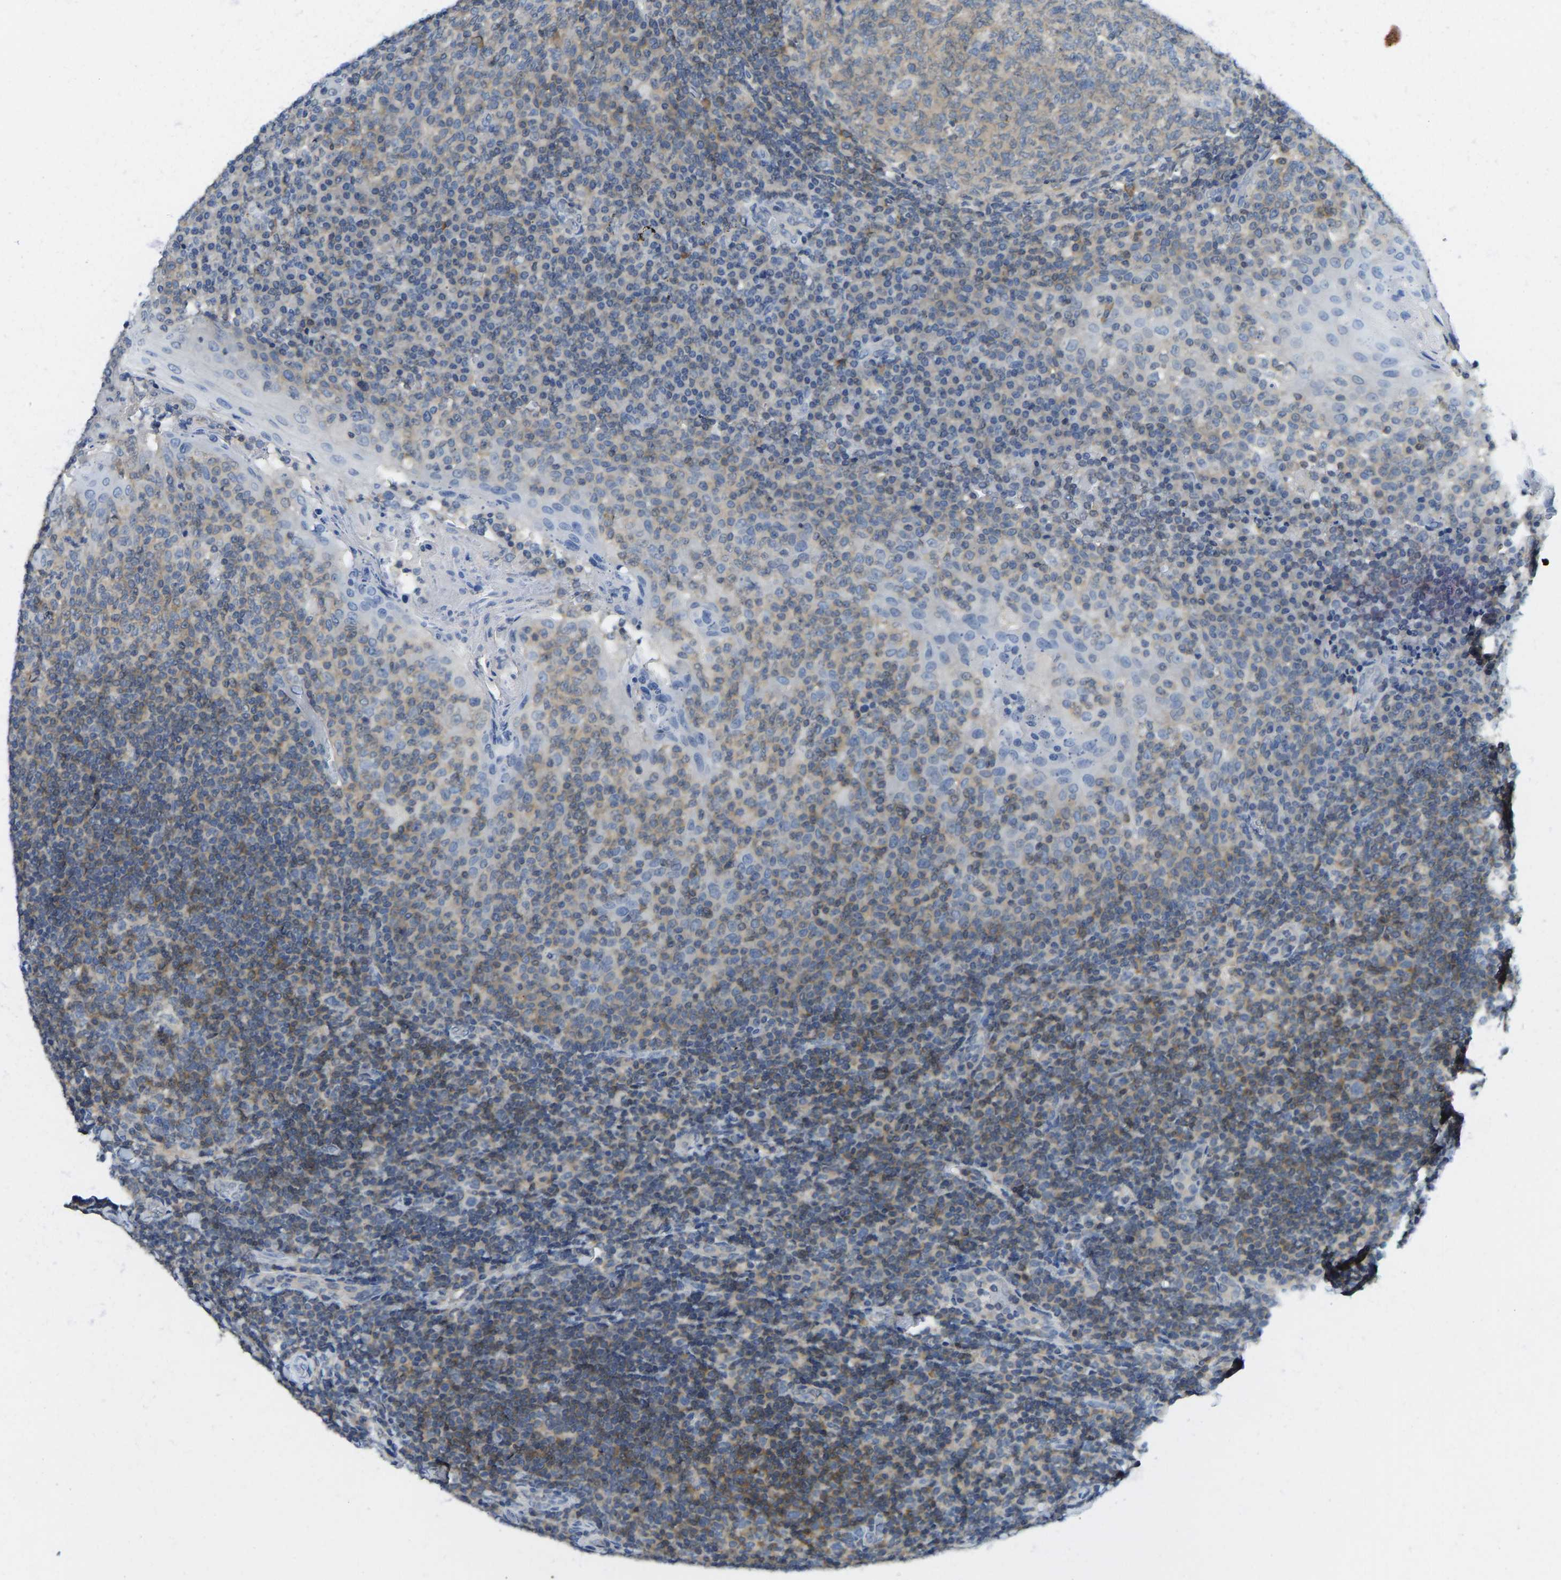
{"staining": {"intensity": "moderate", "quantity": "25%-75%", "location": "cytoplasmic/membranous"}, "tissue": "tonsil", "cell_type": "Germinal center cells", "image_type": "normal", "snomed": [{"axis": "morphology", "description": "Normal tissue, NOS"}, {"axis": "topography", "description": "Tonsil"}], "caption": "This is a micrograph of IHC staining of benign tonsil, which shows moderate staining in the cytoplasmic/membranous of germinal center cells.", "gene": "NDRG3", "patient": {"sex": "female", "age": 19}}